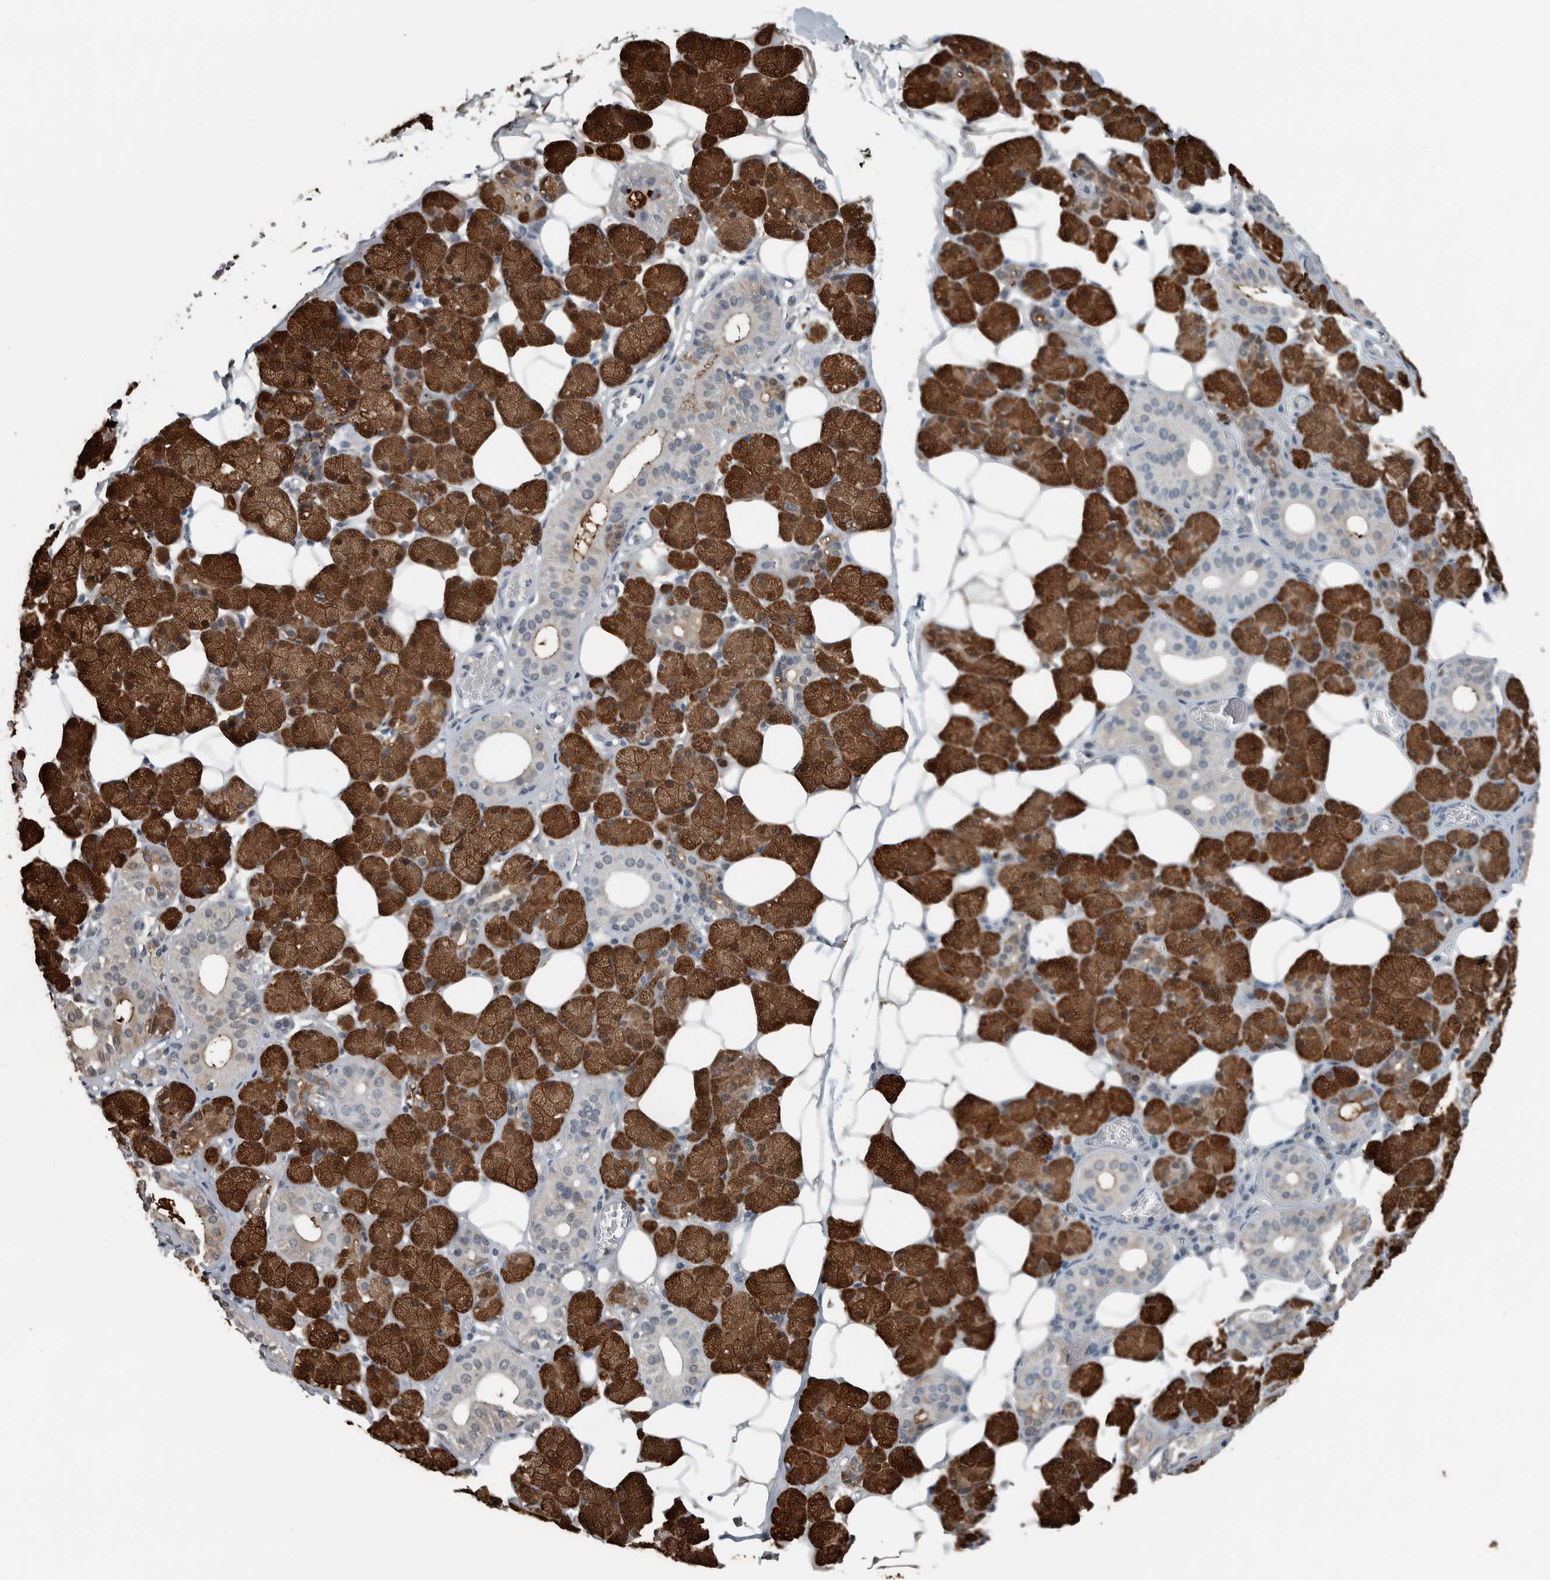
{"staining": {"intensity": "strong", "quantity": ">75%", "location": "cytoplasmic/membranous"}, "tissue": "salivary gland", "cell_type": "Glandular cells", "image_type": "normal", "snomed": [{"axis": "morphology", "description": "Normal tissue, NOS"}, {"axis": "topography", "description": "Salivary gland"}], "caption": "Immunohistochemistry image of normal salivary gland stained for a protein (brown), which shows high levels of strong cytoplasmic/membranous staining in about >75% of glandular cells.", "gene": "ALAD", "patient": {"sex": "female", "age": 33}}